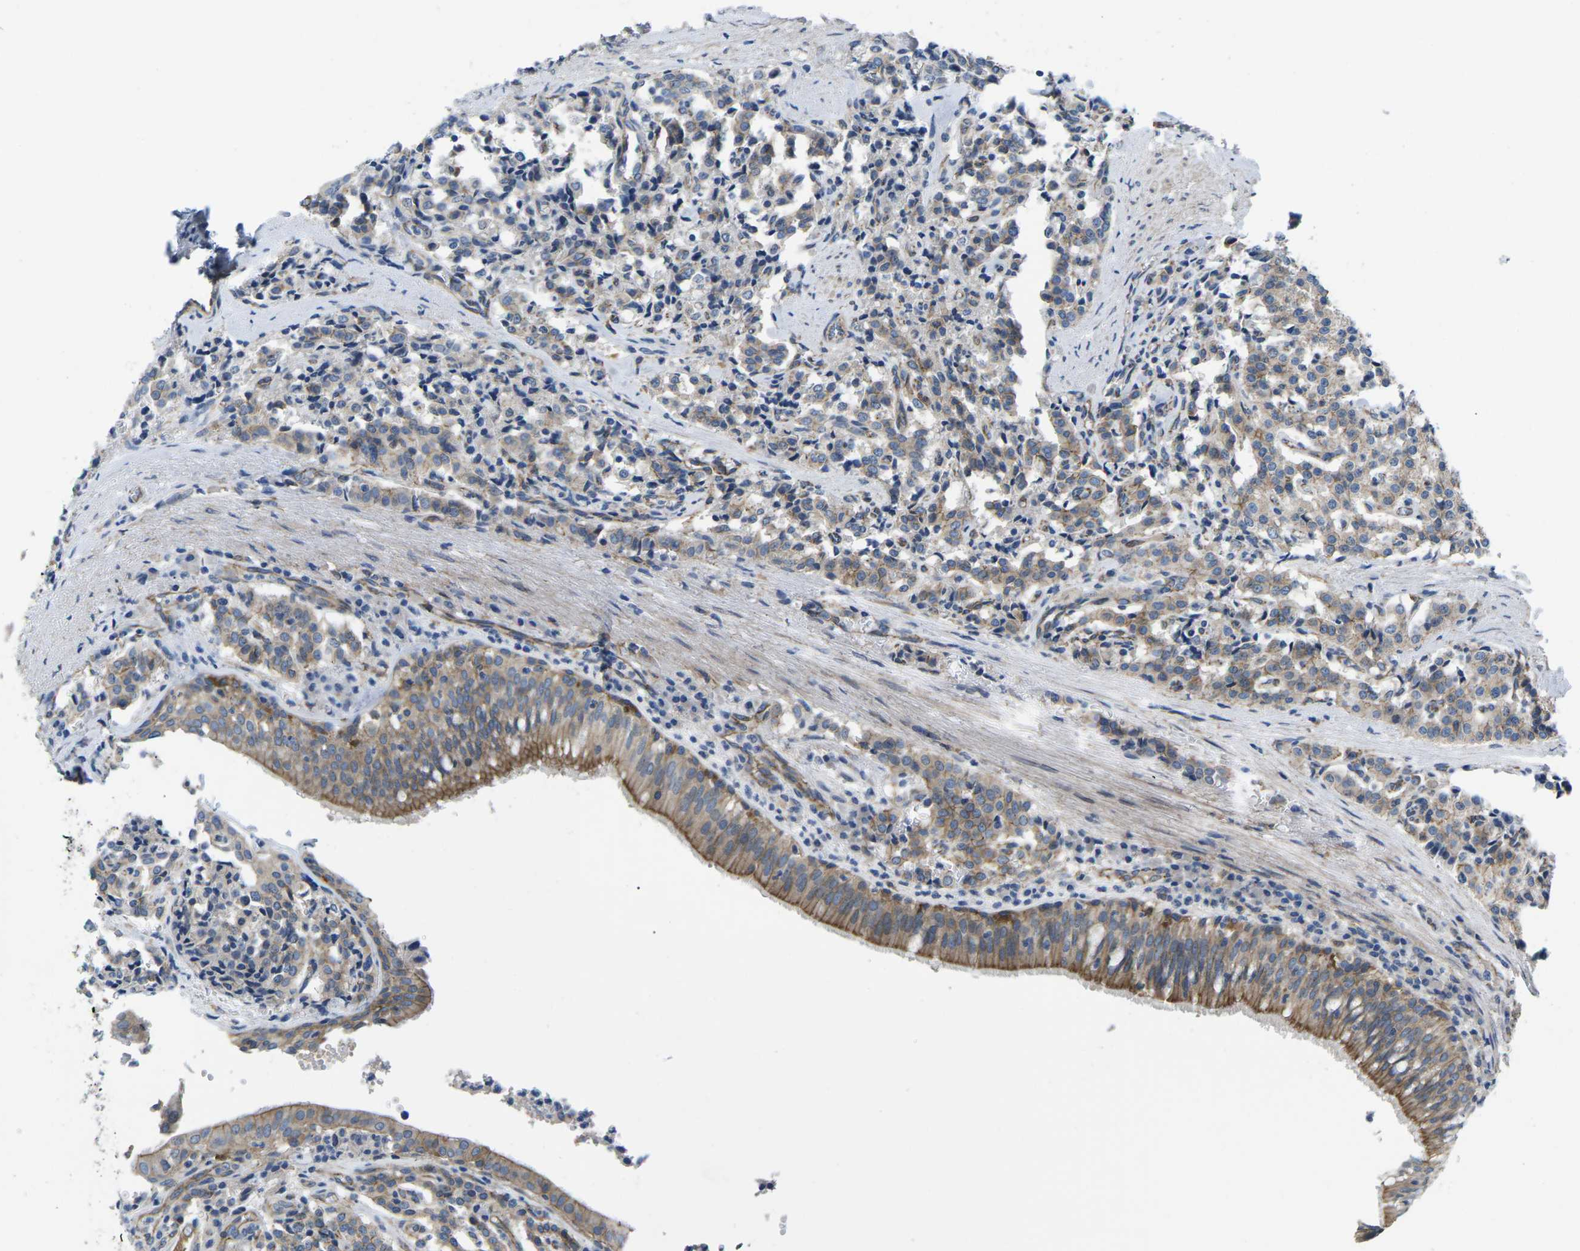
{"staining": {"intensity": "moderate", "quantity": "<25%", "location": "cytoplasmic/membranous"}, "tissue": "carcinoid", "cell_type": "Tumor cells", "image_type": "cancer", "snomed": [{"axis": "morphology", "description": "Carcinoid, malignant, NOS"}, {"axis": "topography", "description": "Lung"}], "caption": "DAB immunohistochemical staining of malignant carcinoid displays moderate cytoplasmic/membranous protein positivity in about <25% of tumor cells.", "gene": "CTNND1", "patient": {"sex": "male", "age": 30}}